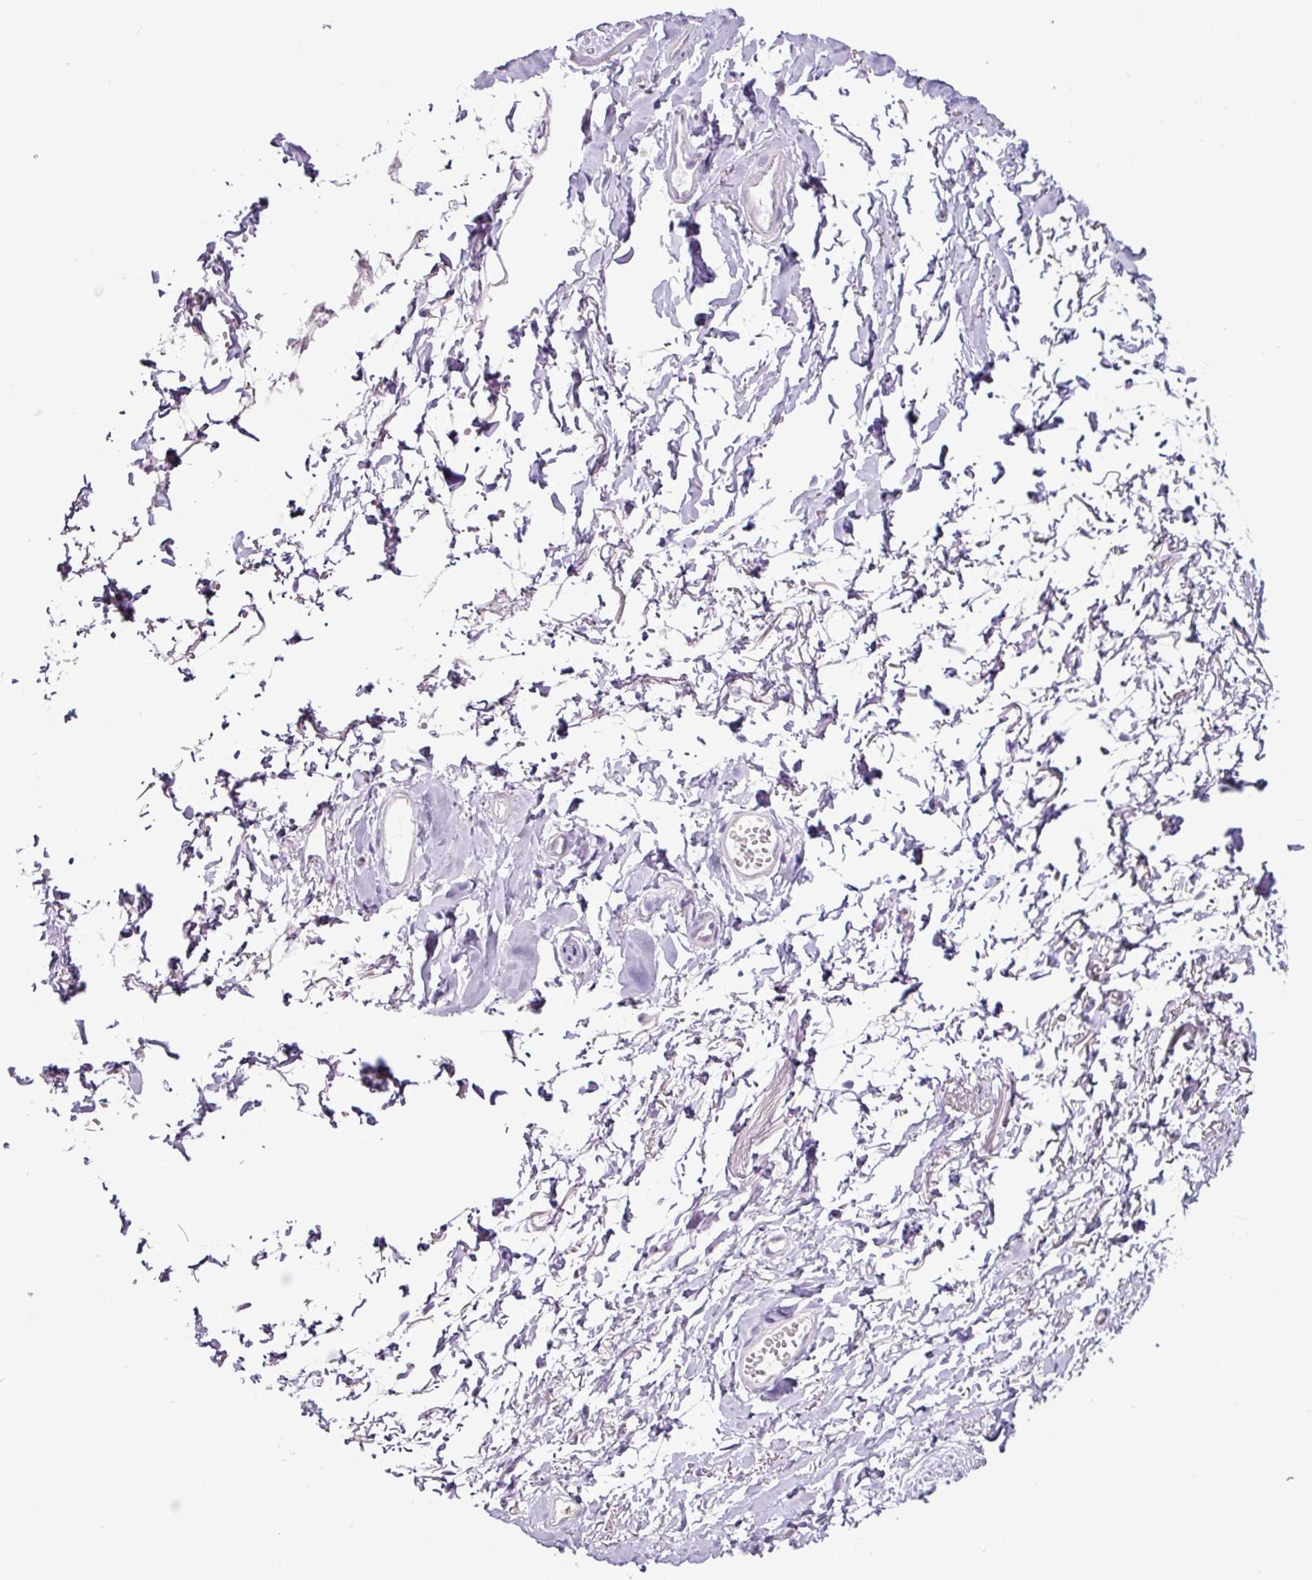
{"staining": {"intensity": "negative", "quantity": "none", "location": "none"}, "tissue": "adipose tissue", "cell_type": "Adipocytes", "image_type": "normal", "snomed": [{"axis": "morphology", "description": "Normal tissue, NOS"}, {"axis": "topography", "description": "Vulva"}, {"axis": "topography", "description": "Vagina"}, {"axis": "topography", "description": "Peripheral nerve tissue"}], "caption": "DAB (3,3'-diaminobenzidine) immunohistochemical staining of benign human adipose tissue exhibits no significant expression in adipocytes. The staining was performed using DAB (3,3'-diaminobenzidine) to visualize the protein expression in brown, while the nuclei were stained in blue with hematoxylin (Magnification: 20x).", "gene": "TMEM178A", "patient": {"sex": "female", "age": 66}}